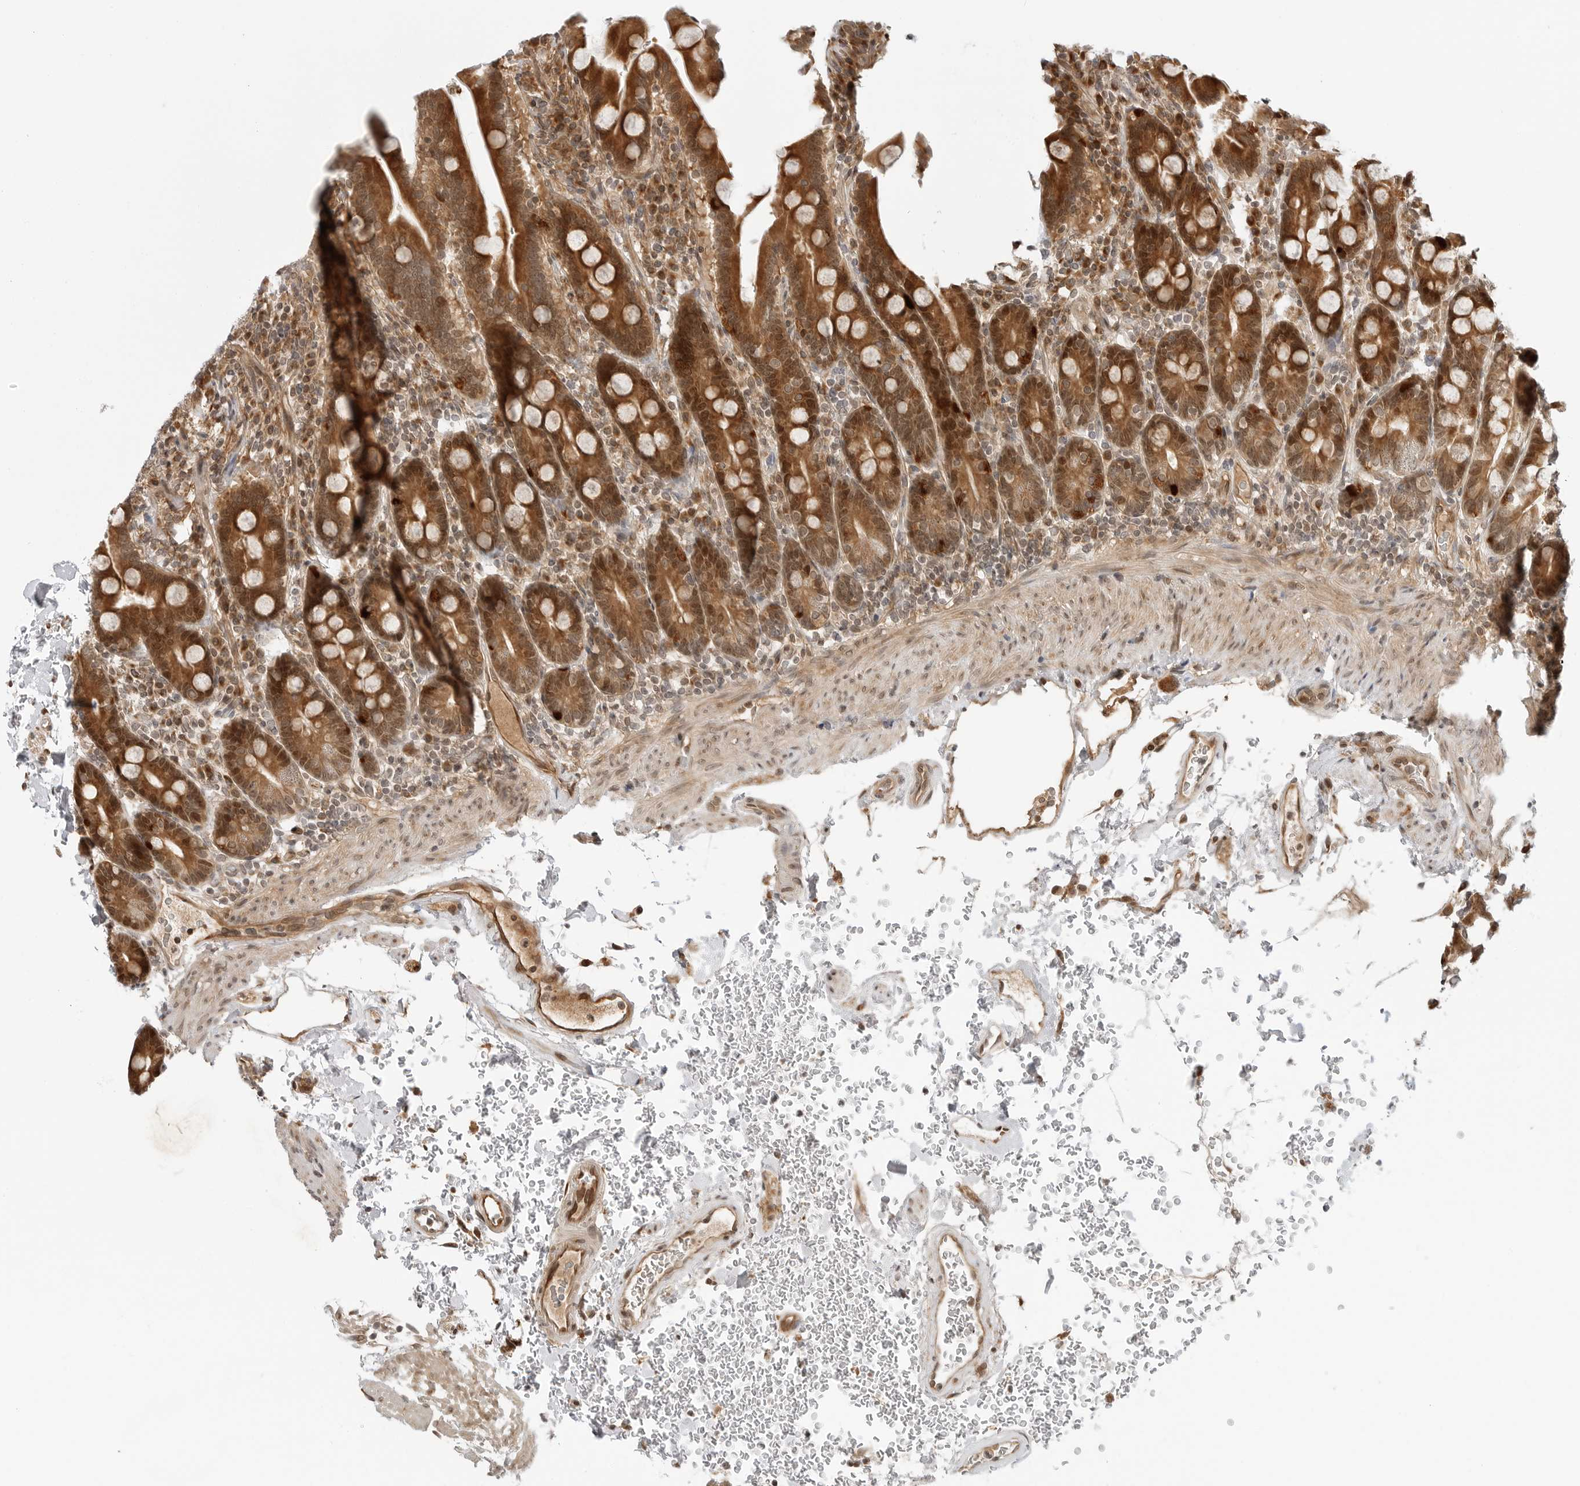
{"staining": {"intensity": "strong", "quantity": ">75%", "location": "cytoplasmic/membranous,nuclear"}, "tissue": "duodenum", "cell_type": "Glandular cells", "image_type": "normal", "snomed": [{"axis": "morphology", "description": "Normal tissue, NOS"}, {"axis": "topography", "description": "Duodenum"}], "caption": "IHC image of benign human duodenum stained for a protein (brown), which exhibits high levels of strong cytoplasmic/membranous,nuclear positivity in about >75% of glandular cells.", "gene": "TIPRL", "patient": {"sex": "male", "age": 54}}